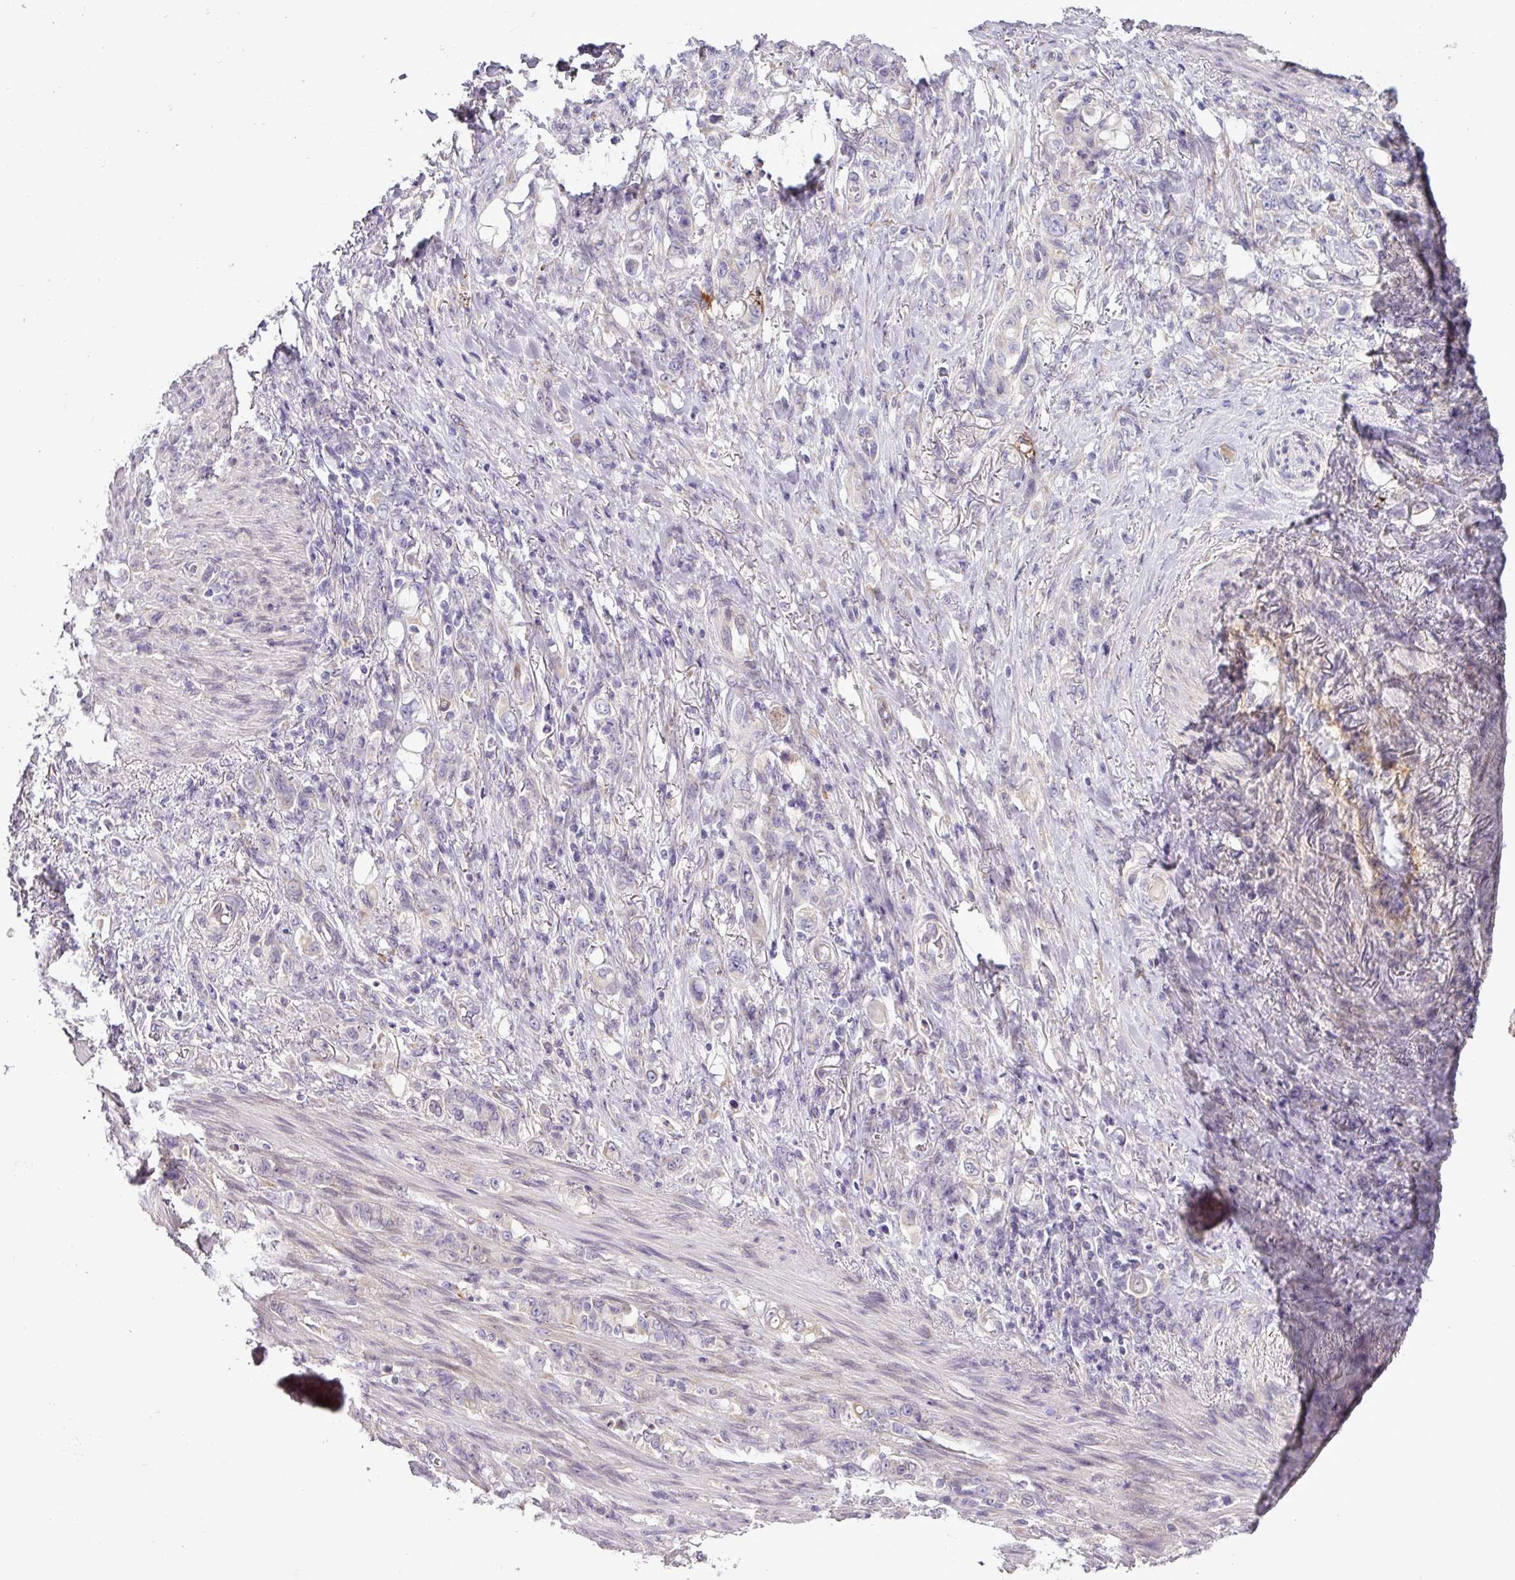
{"staining": {"intensity": "negative", "quantity": "none", "location": "none"}, "tissue": "stomach cancer", "cell_type": "Tumor cells", "image_type": "cancer", "snomed": [{"axis": "morphology", "description": "Adenocarcinoma, NOS"}, {"axis": "topography", "description": "Stomach"}], "caption": "DAB (3,3'-diaminobenzidine) immunohistochemical staining of human stomach cancer (adenocarcinoma) demonstrates no significant positivity in tumor cells.", "gene": "GAN", "patient": {"sex": "female", "age": 79}}